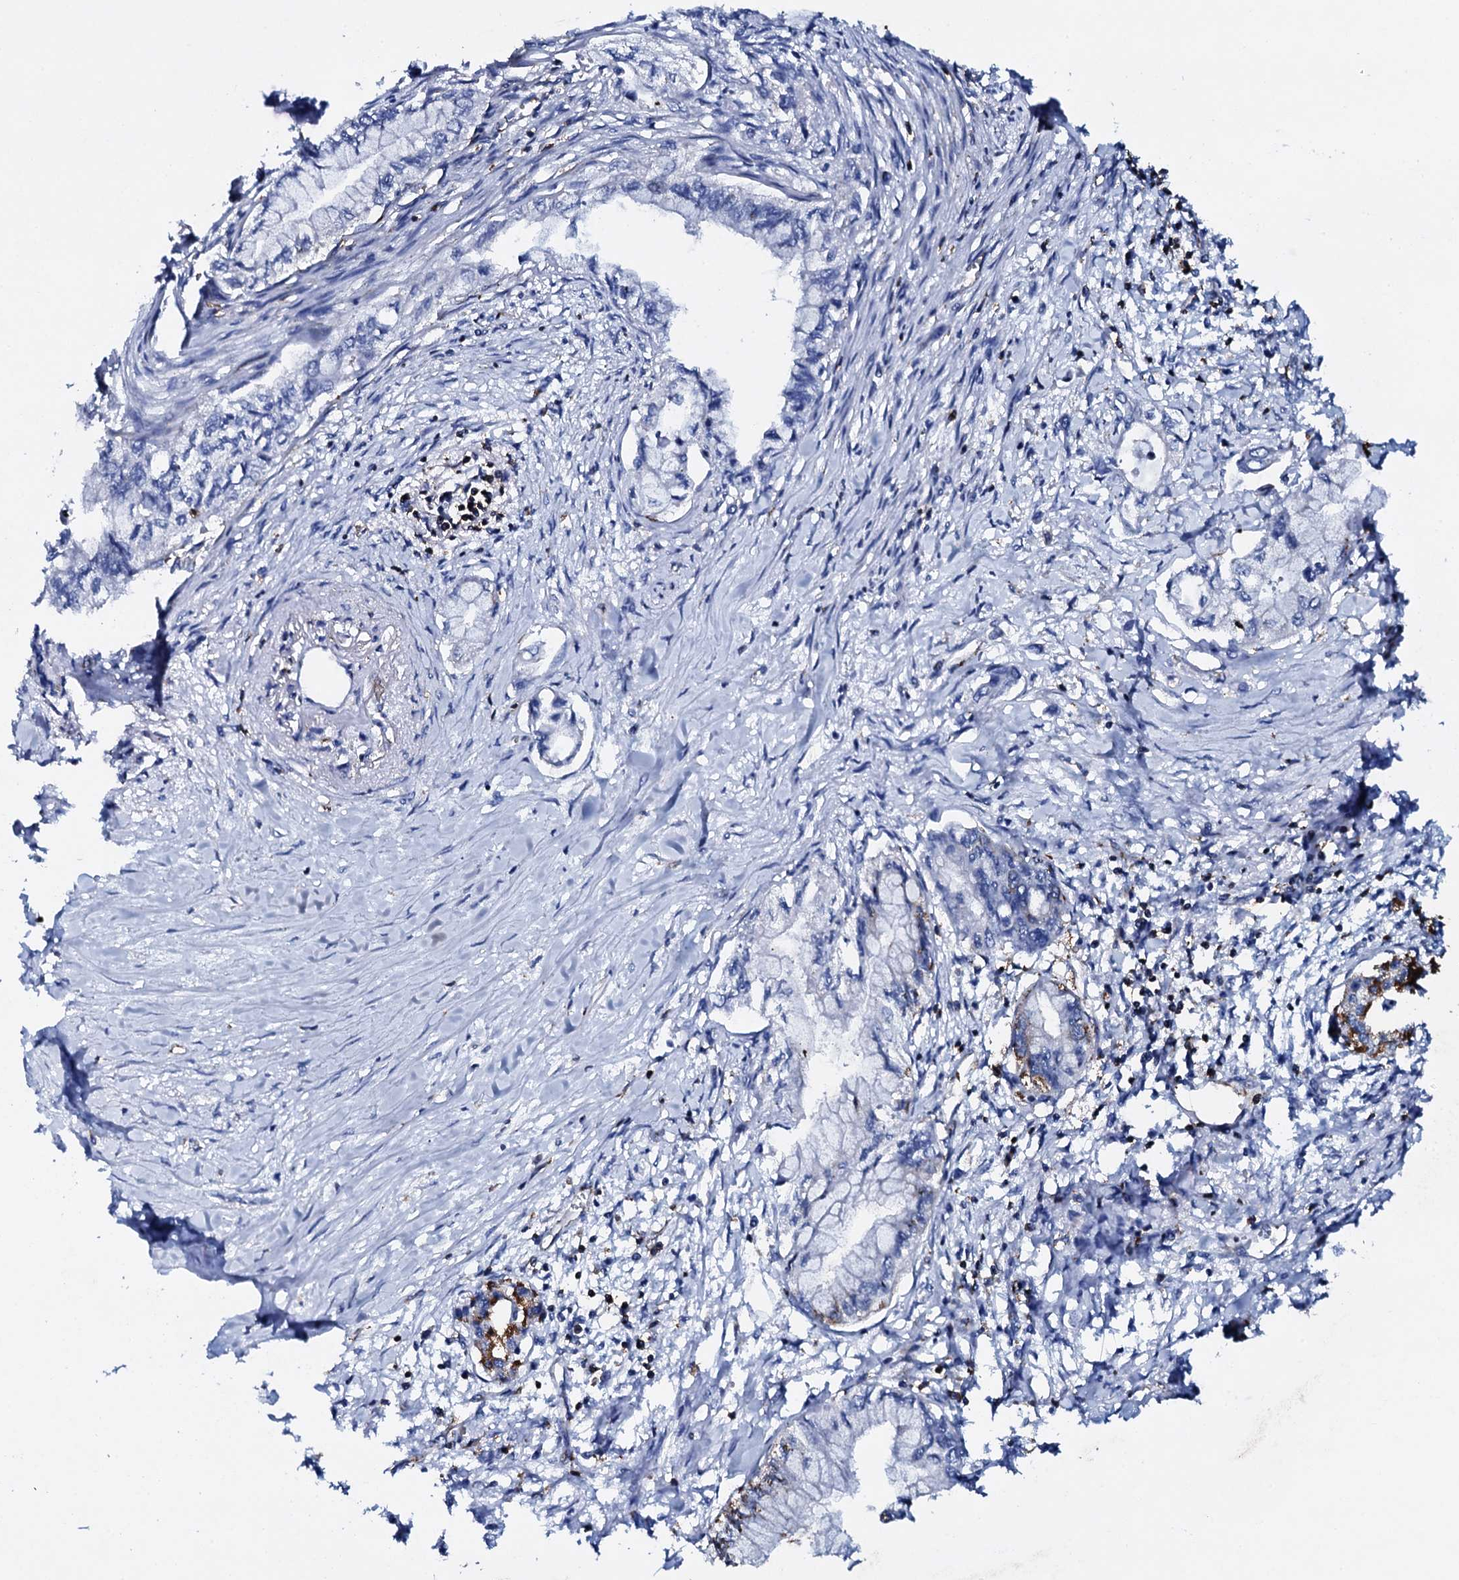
{"staining": {"intensity": "negative", "quantity": "none", "location": "none"}, "tissue": "pancreatic cancer", "cell_type": "Tumor cells", "image_type": "cancer", "snomed": [{"axis": "morphology", "description": "Adenocarcinoma, NOS"}, {"axis": "topography", "description": "Pancreas"}], "caption": "DAB (3,3'-diaminobenzidine) immunohistochemical staining of pancreatic adenocarcinoma demonstrates no significant staining in tumor cells. Brightfield microscopy of IHC stained with DAB (3,3'-diaminobenzidine) (brown) and hematoxylin (blue), captured at high magnification.", "gene": "MS4A4E", "patient": {"sex": "male", "age": 48}}